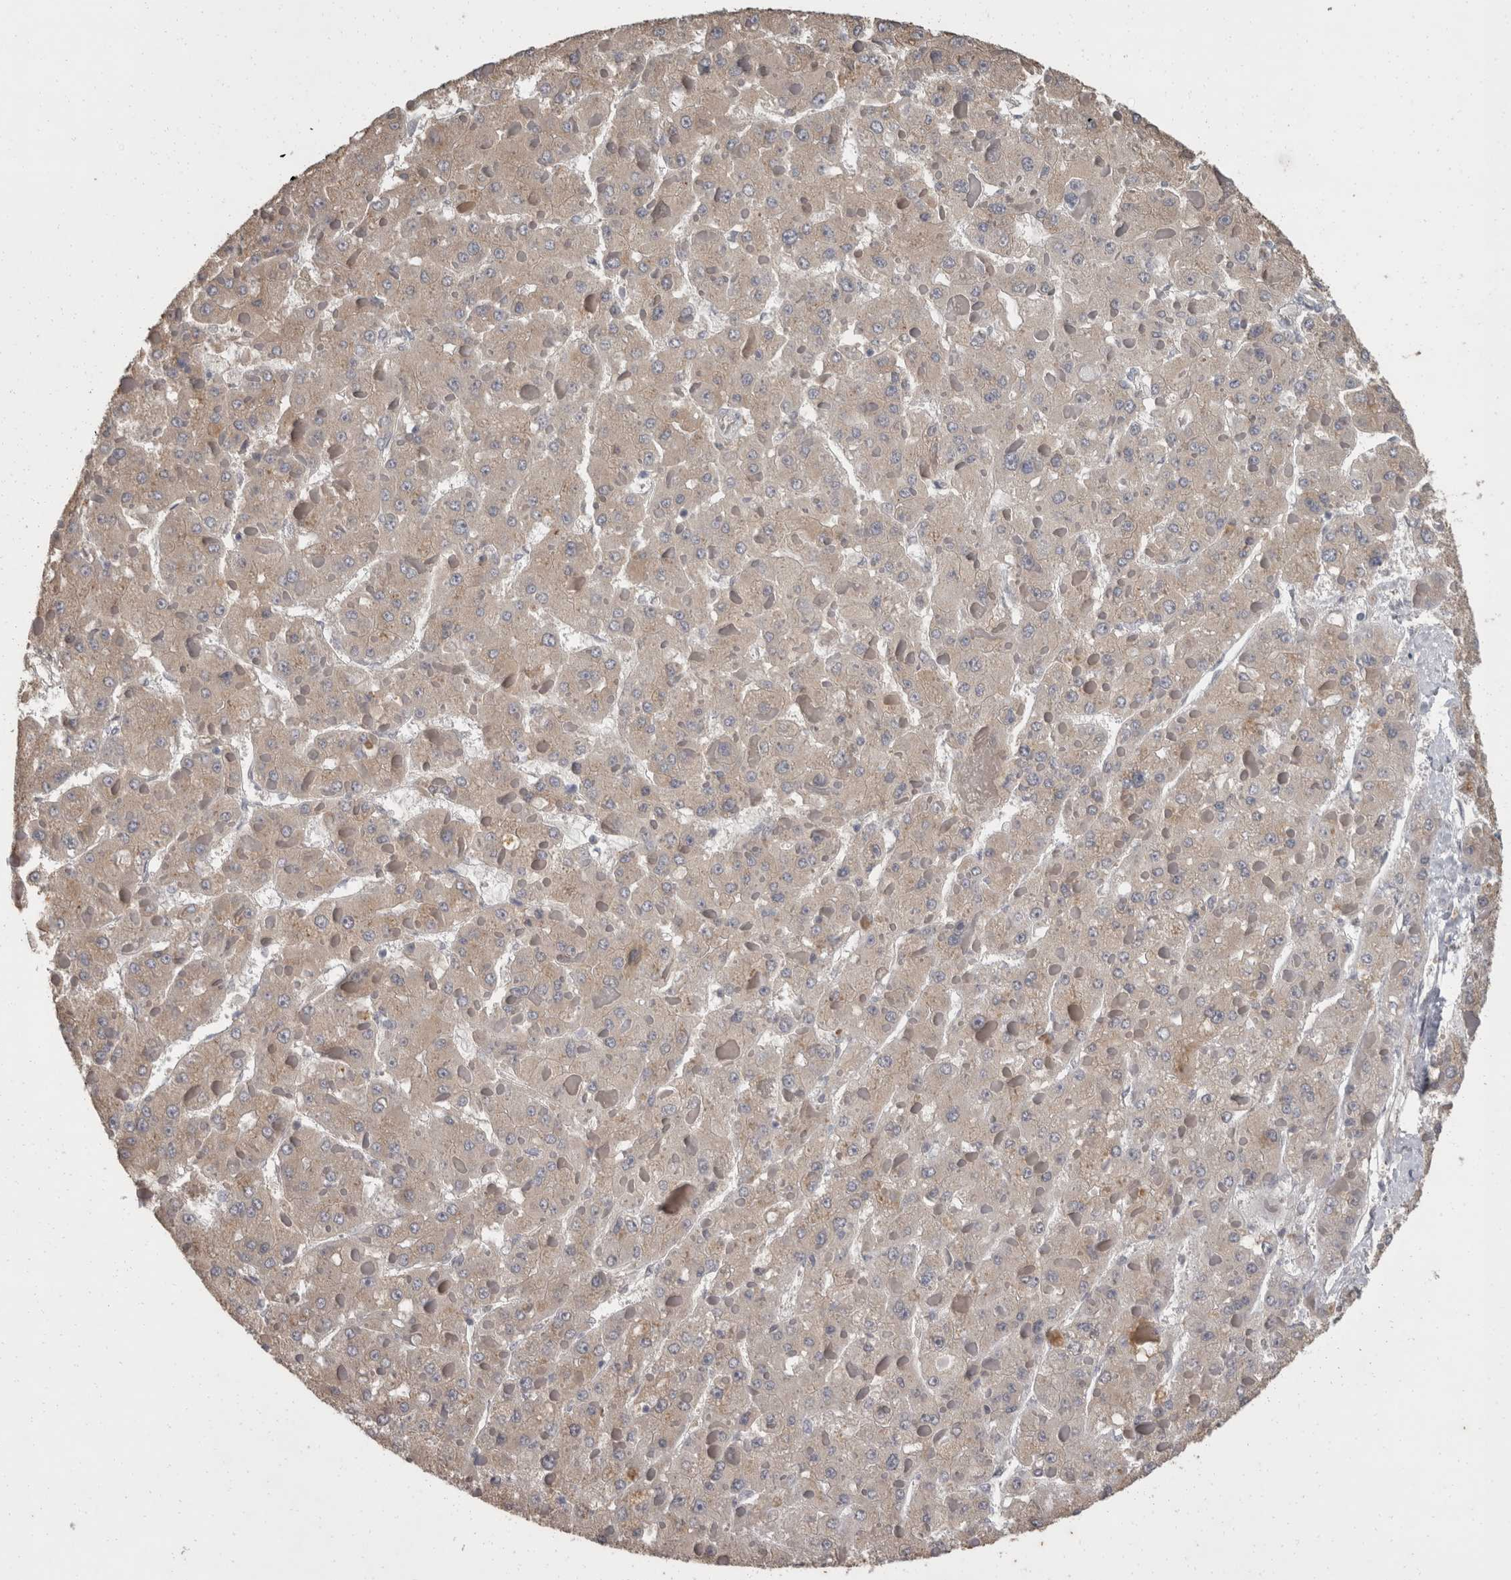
{"staining": {"intensity": "weak", "quantity": ">75%", "location": "cytoplasmic/membranous"}, "tissue": "liver cancer", "cell_type": "Tumor cells", "image_type": "cancer", "snomed": [{"axis": "morphology", "description": "Carcinoma, Hepatocellular, NOS"}, {"axis": "topography", "description": "Liver"}], "caption": "Liver hepatocellular carcinoma stained with immunohistochemistry (IHC) shows weak cytoplasmic/membranous expression in approximately >75% of tumor cells. The staining was performed using DAB (3,3'-diaminobenzidine) to visualize the protein expression in brown, while the nuclei were stained in blue with hematoxylin (Magnification: 20x).", "gene": "FHOD3", "patient": {"sex": "female", "age": 73}}